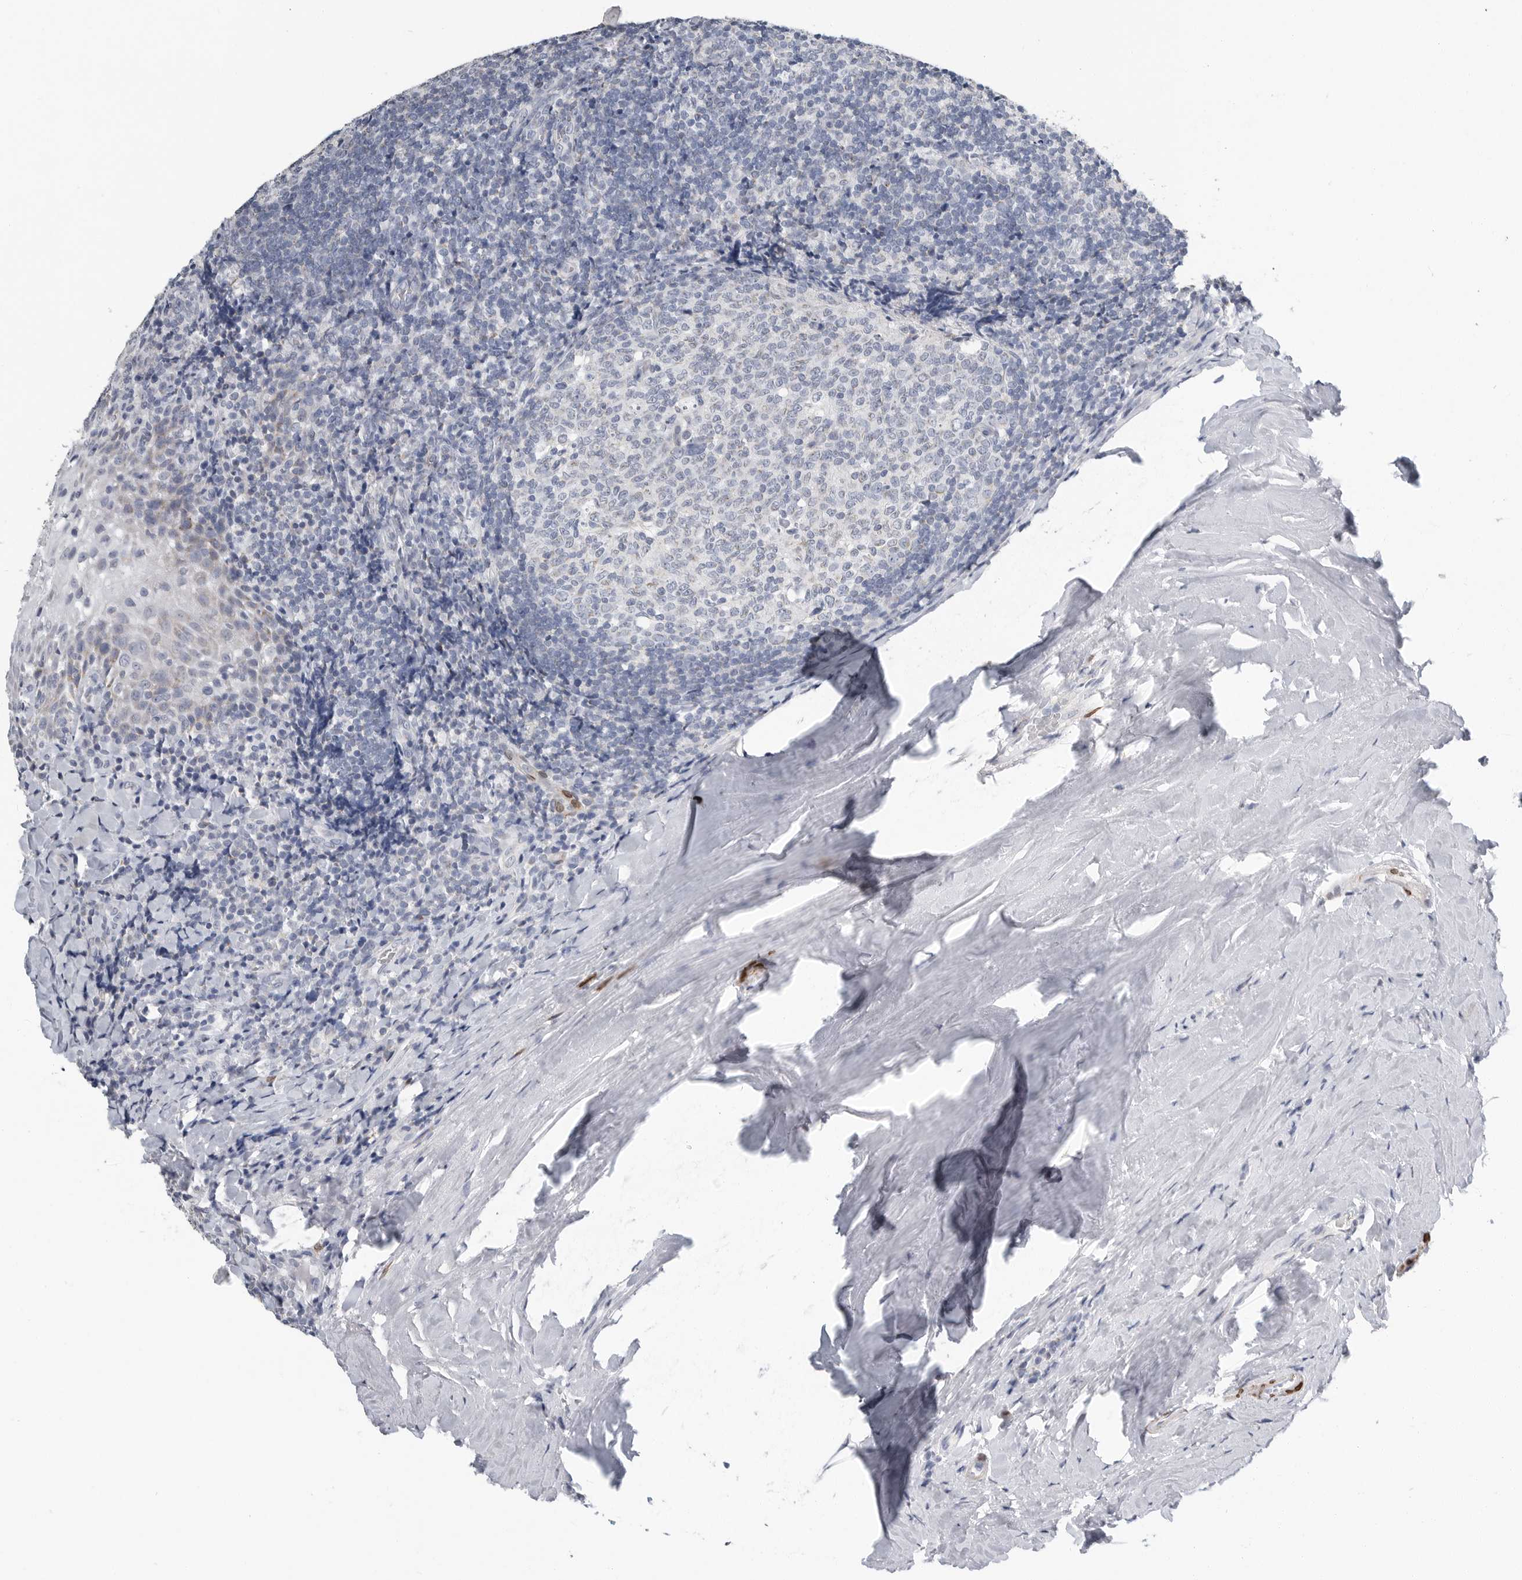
{"staining": {"intensity": "negative", "quantity": "none", "location": "none"}, "tissue": "tonsil", "cell_type": "Germinal center cells", "image_type": "normal", "snomed": [{"axis": "morphology", "description": "Normal tissue, NOS"}, {"axis": "topography", "description": "Tonsil"}], "caption": "Protein analysis of normal tonsil shows no significant expression in germinal center cells. (DAB (3,3'-diaminobenzidine) immunohistochemistry (IHC) with hematoxylin counter stain).", "gene": "PLN", "patient": {"sex": "male", "age": 37}}